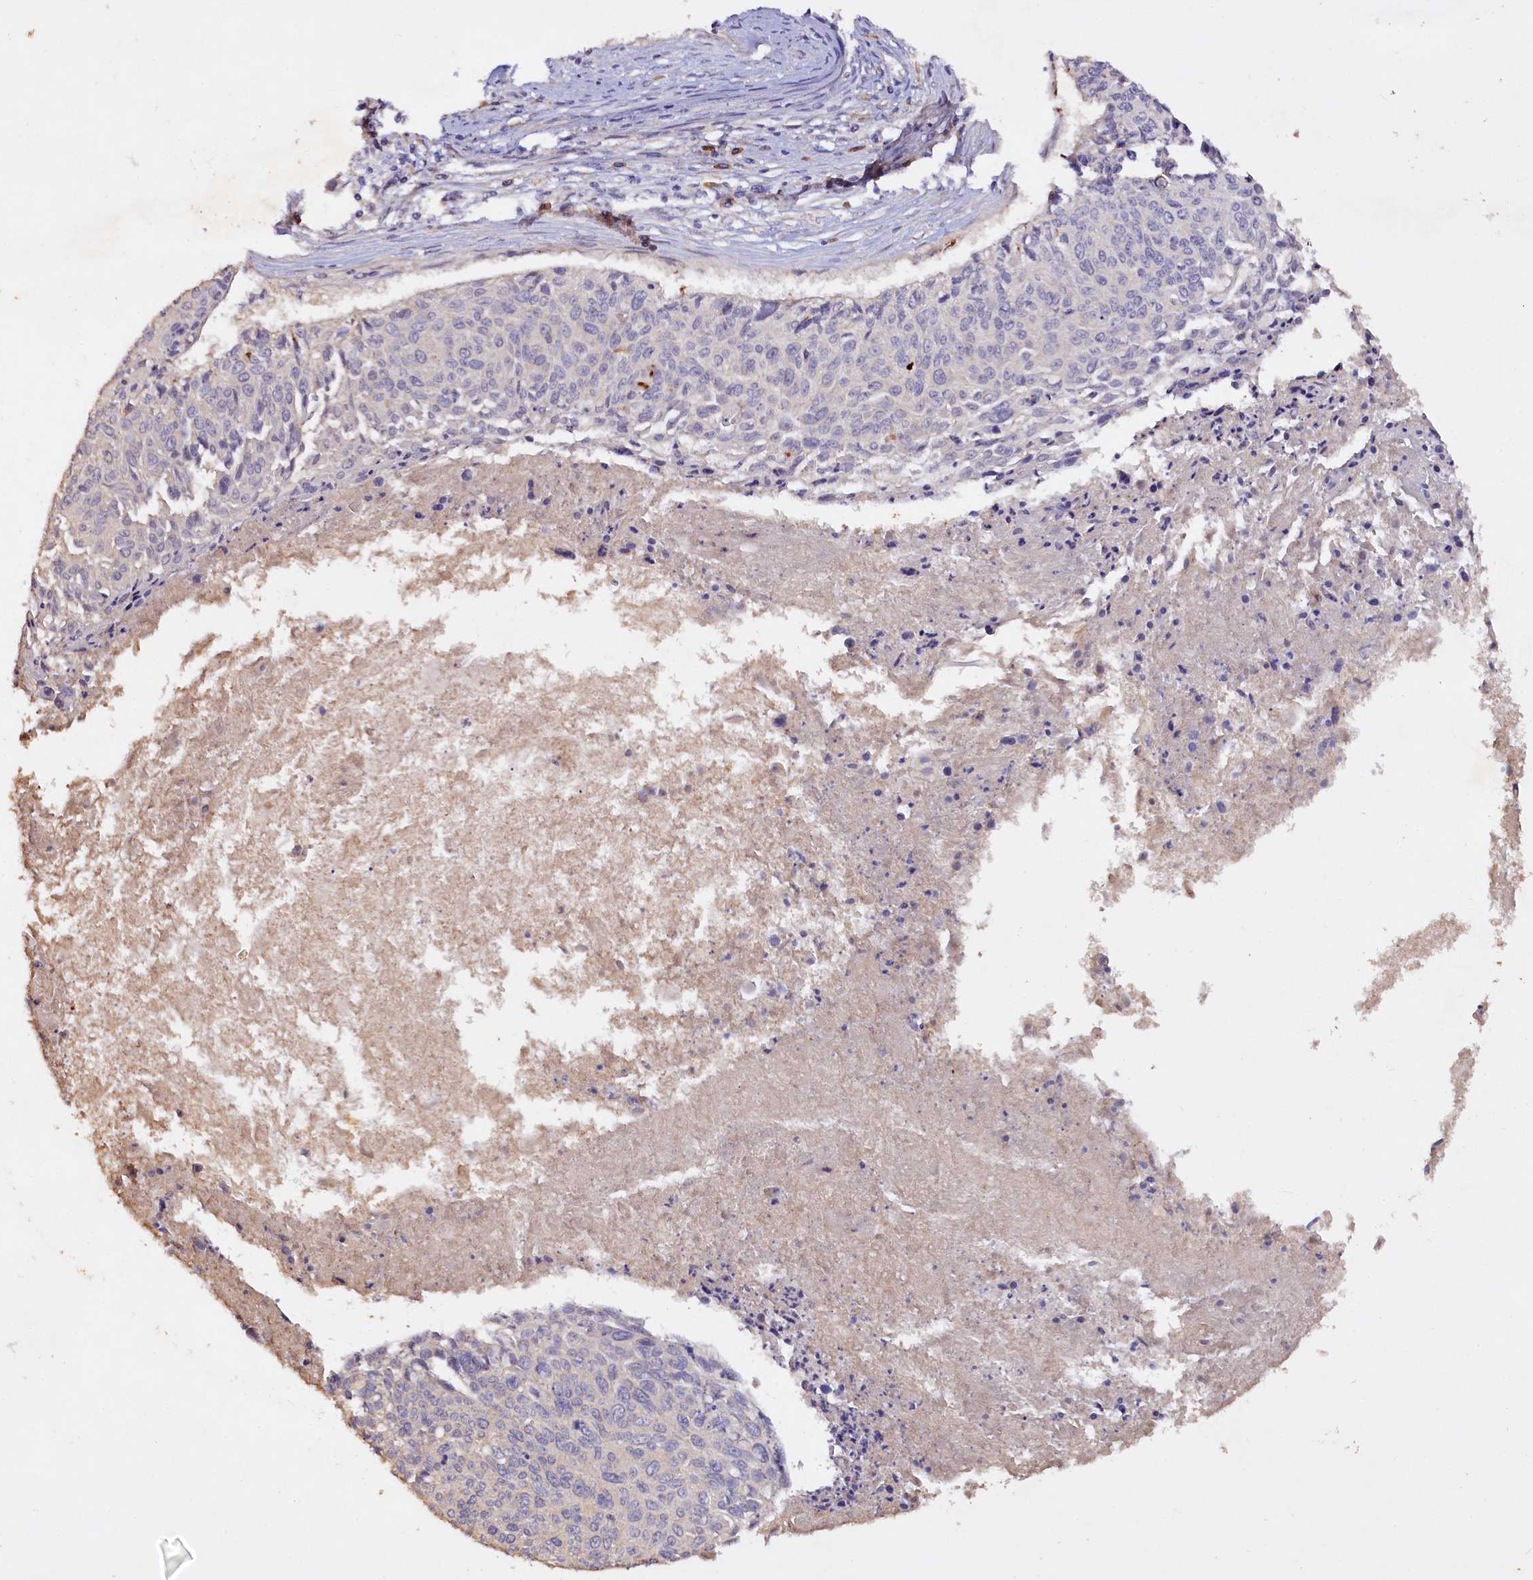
{"staining": {"intensity": "negative", "quantity": "none", "location": "none"}, "tissue": "cervical cancer", "cell_type": "Tumor cells", "image_type": "cancer", "snomed": [{"axis": "morphology", "description": "Squamous cell carcinoma, NOS"}, {"axis": "topography", "description": "Cervix"}], "caption": "The image displays no staining of tumor cells in squamous cell carcinoma (cervical). (Brightfield microscopy of DAB immunohistochemistry at high magnification).", "gene": "ETFBKMT", "patient": {"sex": "female", "age": 55}}